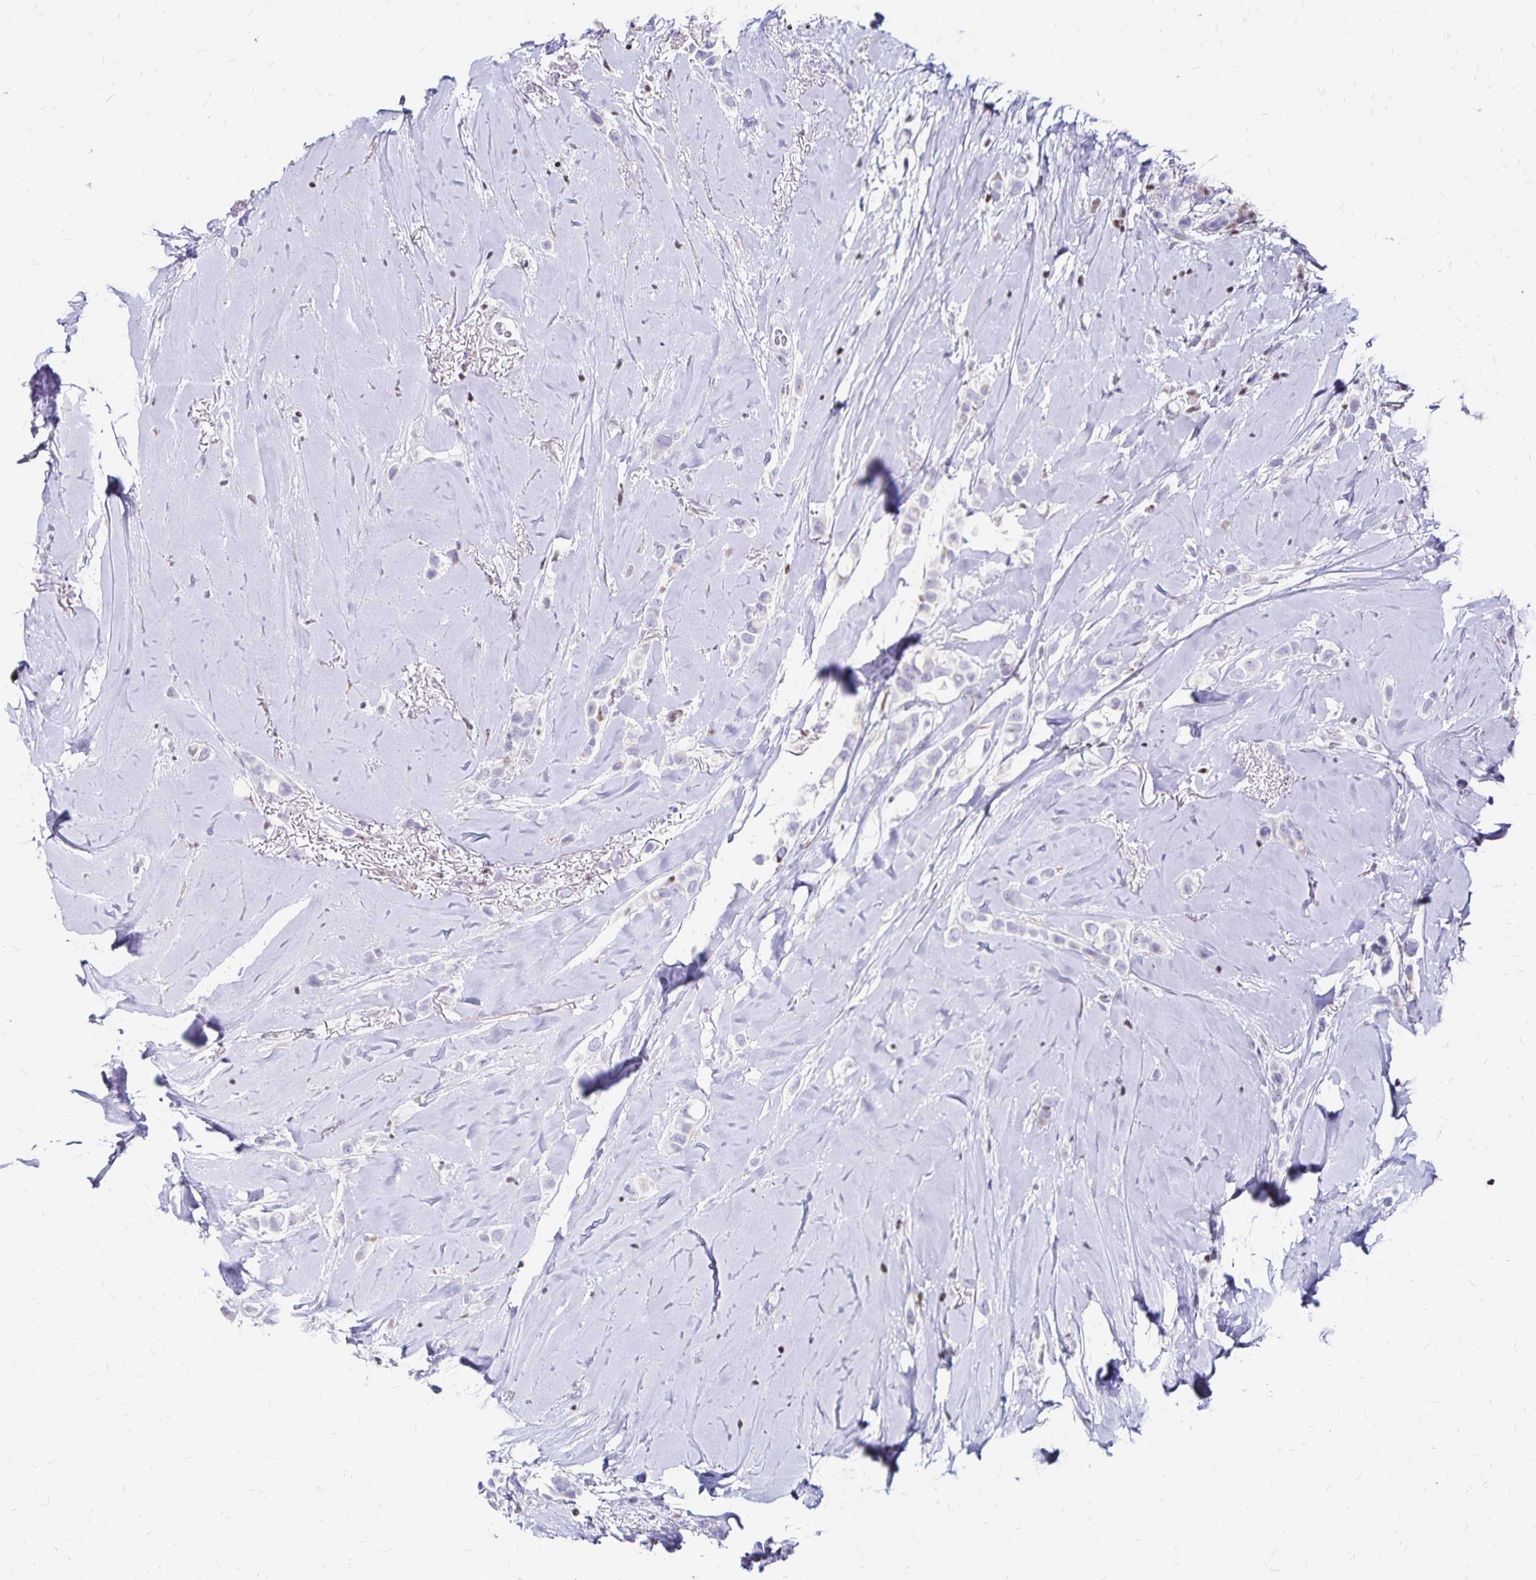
{"staining": {"intensity": "negative", "quantity": "none", "location": "none"}, "tissue": "breast cancer", "cell_type": "Tumor cells", "image_type": "cancer", "snomed": [{"axis": "morphology", "description": "Lobular carcinoma"}, {"axis": "topography", "description": "Breast"}], "caption": "Immunohistochemistry (IHC) photomicrograph of neoplastic tissue: lobular carcinoma (breast) stained with DAB demonstrates no significant protein positivity in tumor cells. Brightfield microscopy of immunohistochemistry (IHC) stained with DAB (brown) and hematoxylin (blue), captured at high magnification.", "gene": "IKZF1", "patient": {"sex": "female", "age": 66}}